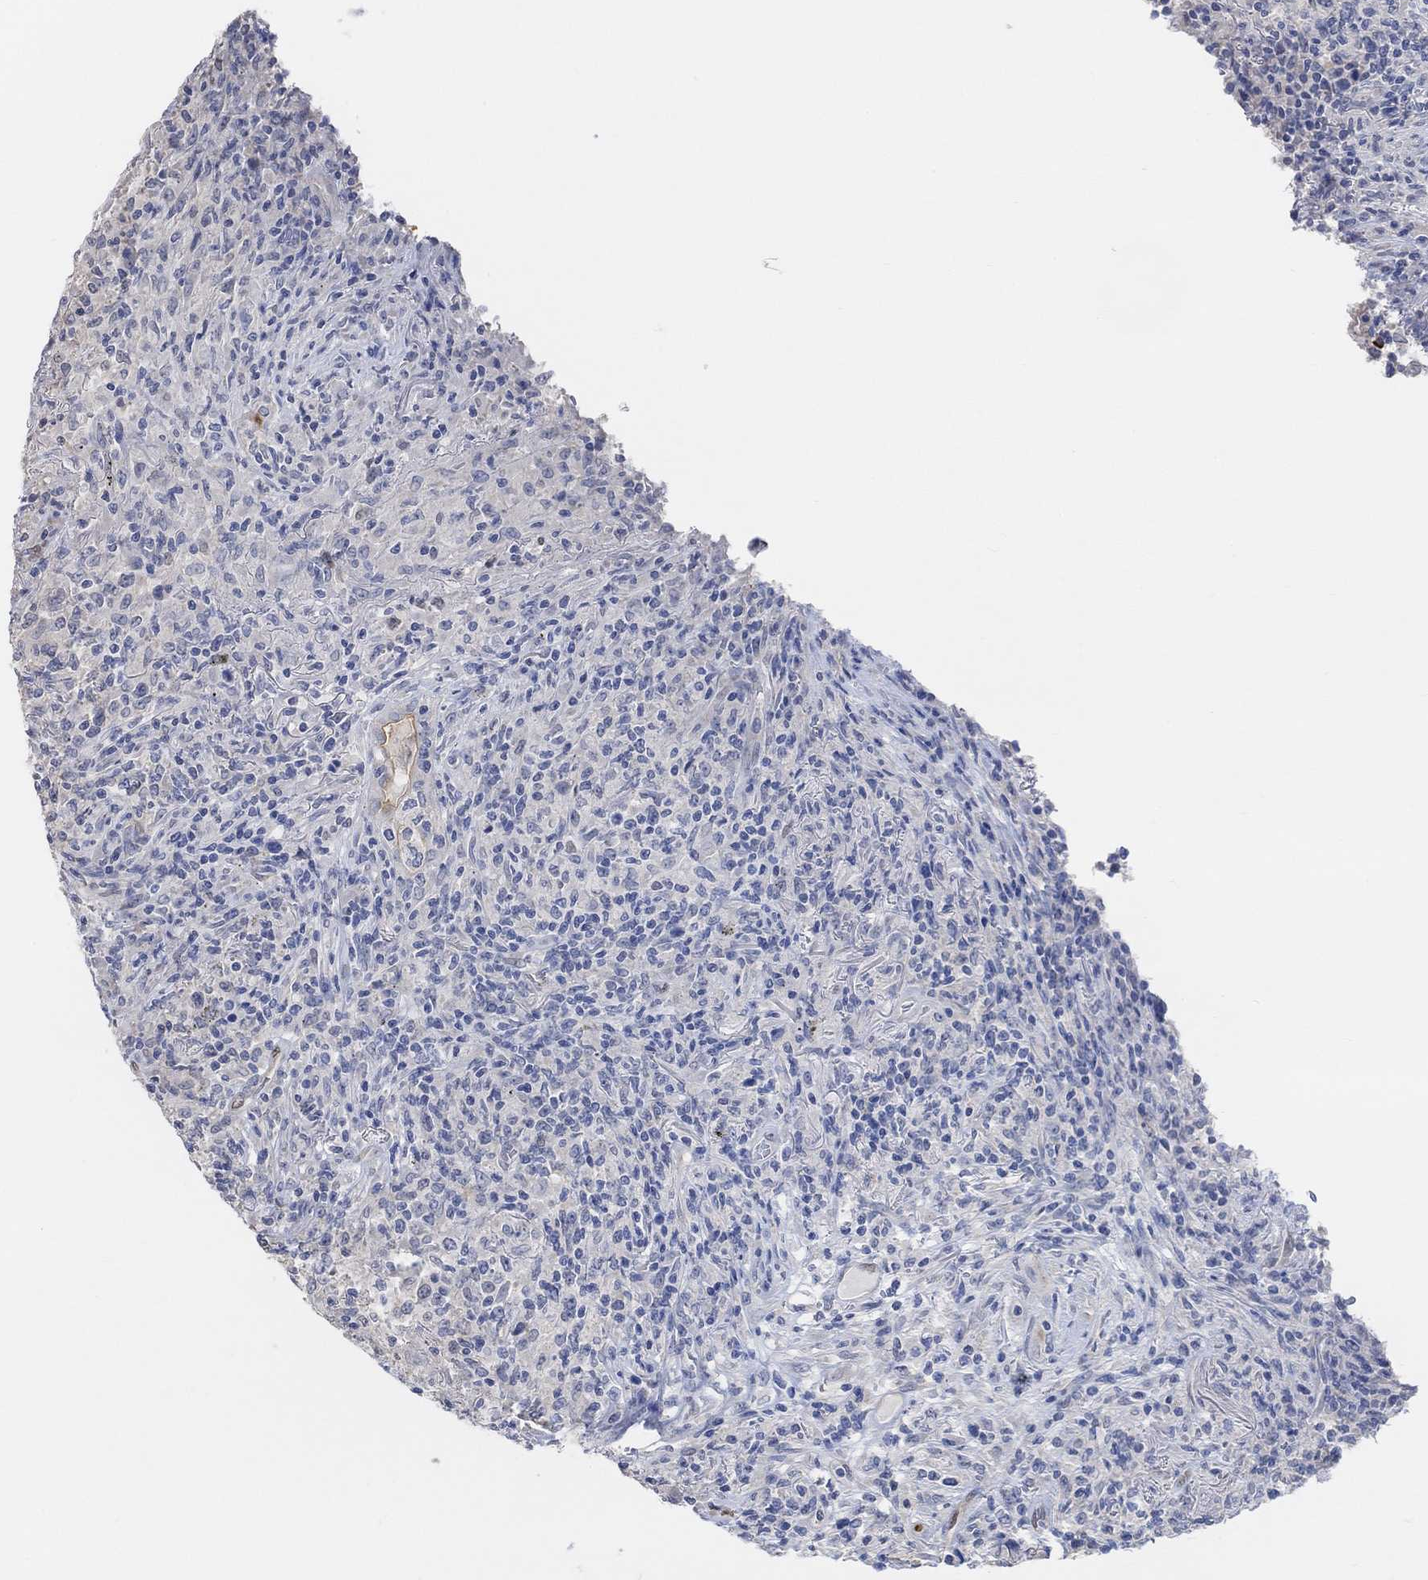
{"staining": {"intensity": "negative", "quantity": "none", "location": "none"}, "tissue": "lymphoma", "cell_type": "Tumor cells", "image_type": "cancer", "snomed": [{"axis": "morphology", "description": "Malignant lymphoma, non-Hodgkin's type, High grade"}, {"axis": "topography", "description": "Lung"}], "caption": "IHC photomicrograph of neoplastic tissue: high-grade malignant lymphoma, non-Hodgkin's type stained with DAB (3,3'-diaminobenzidine) demonstrates no significant protein positivity in tumor cells.", "gene": "MUC1", "patient": {"sex": "male", "age": 79}}